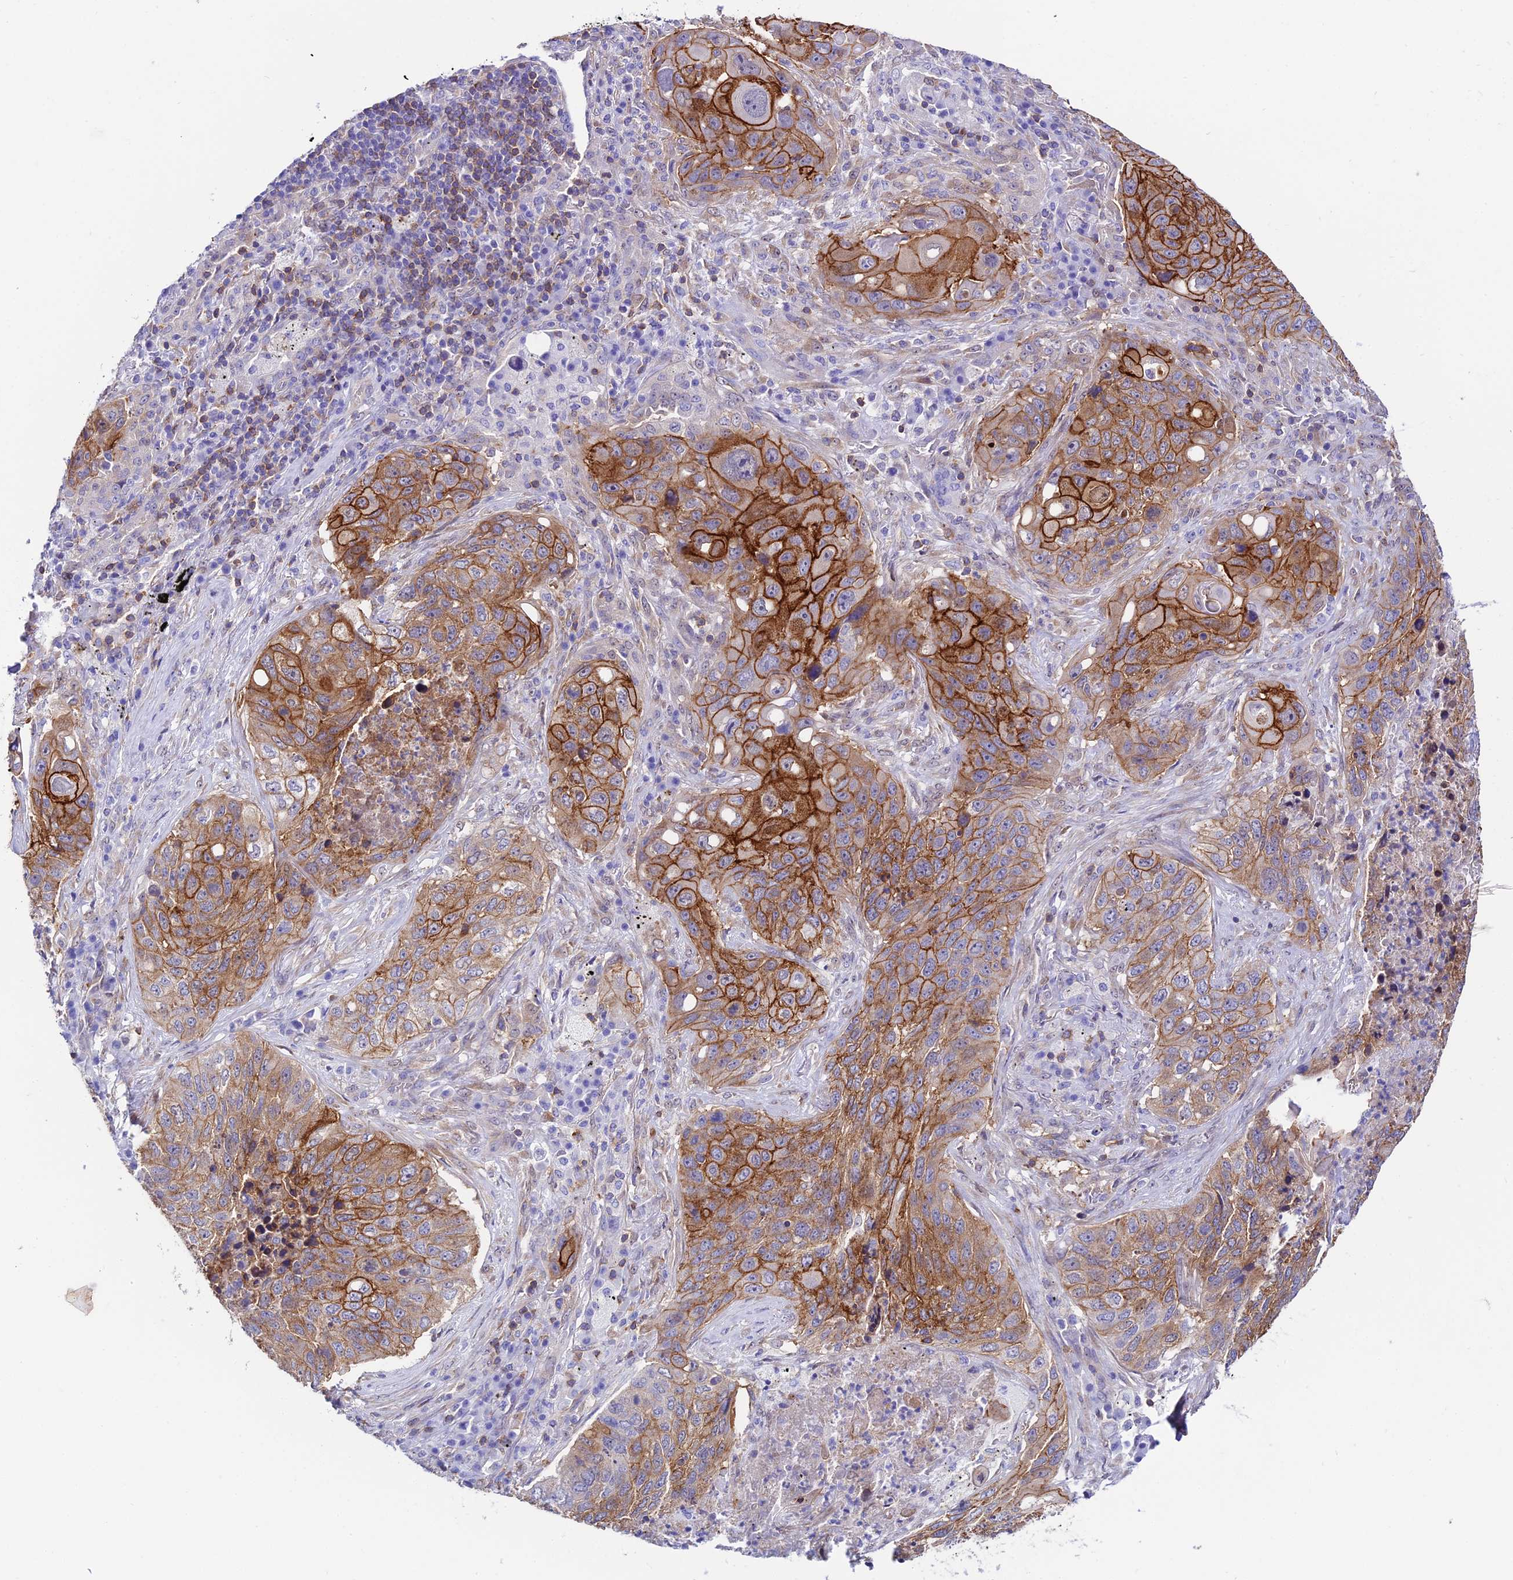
{"staining": {"intensity": "moderate", "quantity": ">75%", "location": "cytoplasmic/membranous"}, "tissue": "lung cancer", "cell_type": "Tumor cells", "image_type": "cancer", "snomed": [{"axis": "morphology", "description": "Squamous cell carcinoma, NOS"}, {"axis": "topography", "description": "Lung"}], "caption": "Tumor cells display moderate cytoplasmic/membranous expression in approximately >75% of cells in lung cancer. (IHC, brightfield microscopy, high magnification).", "gene": "S100A16", "patient": {"sex": "female", "age": 63}}